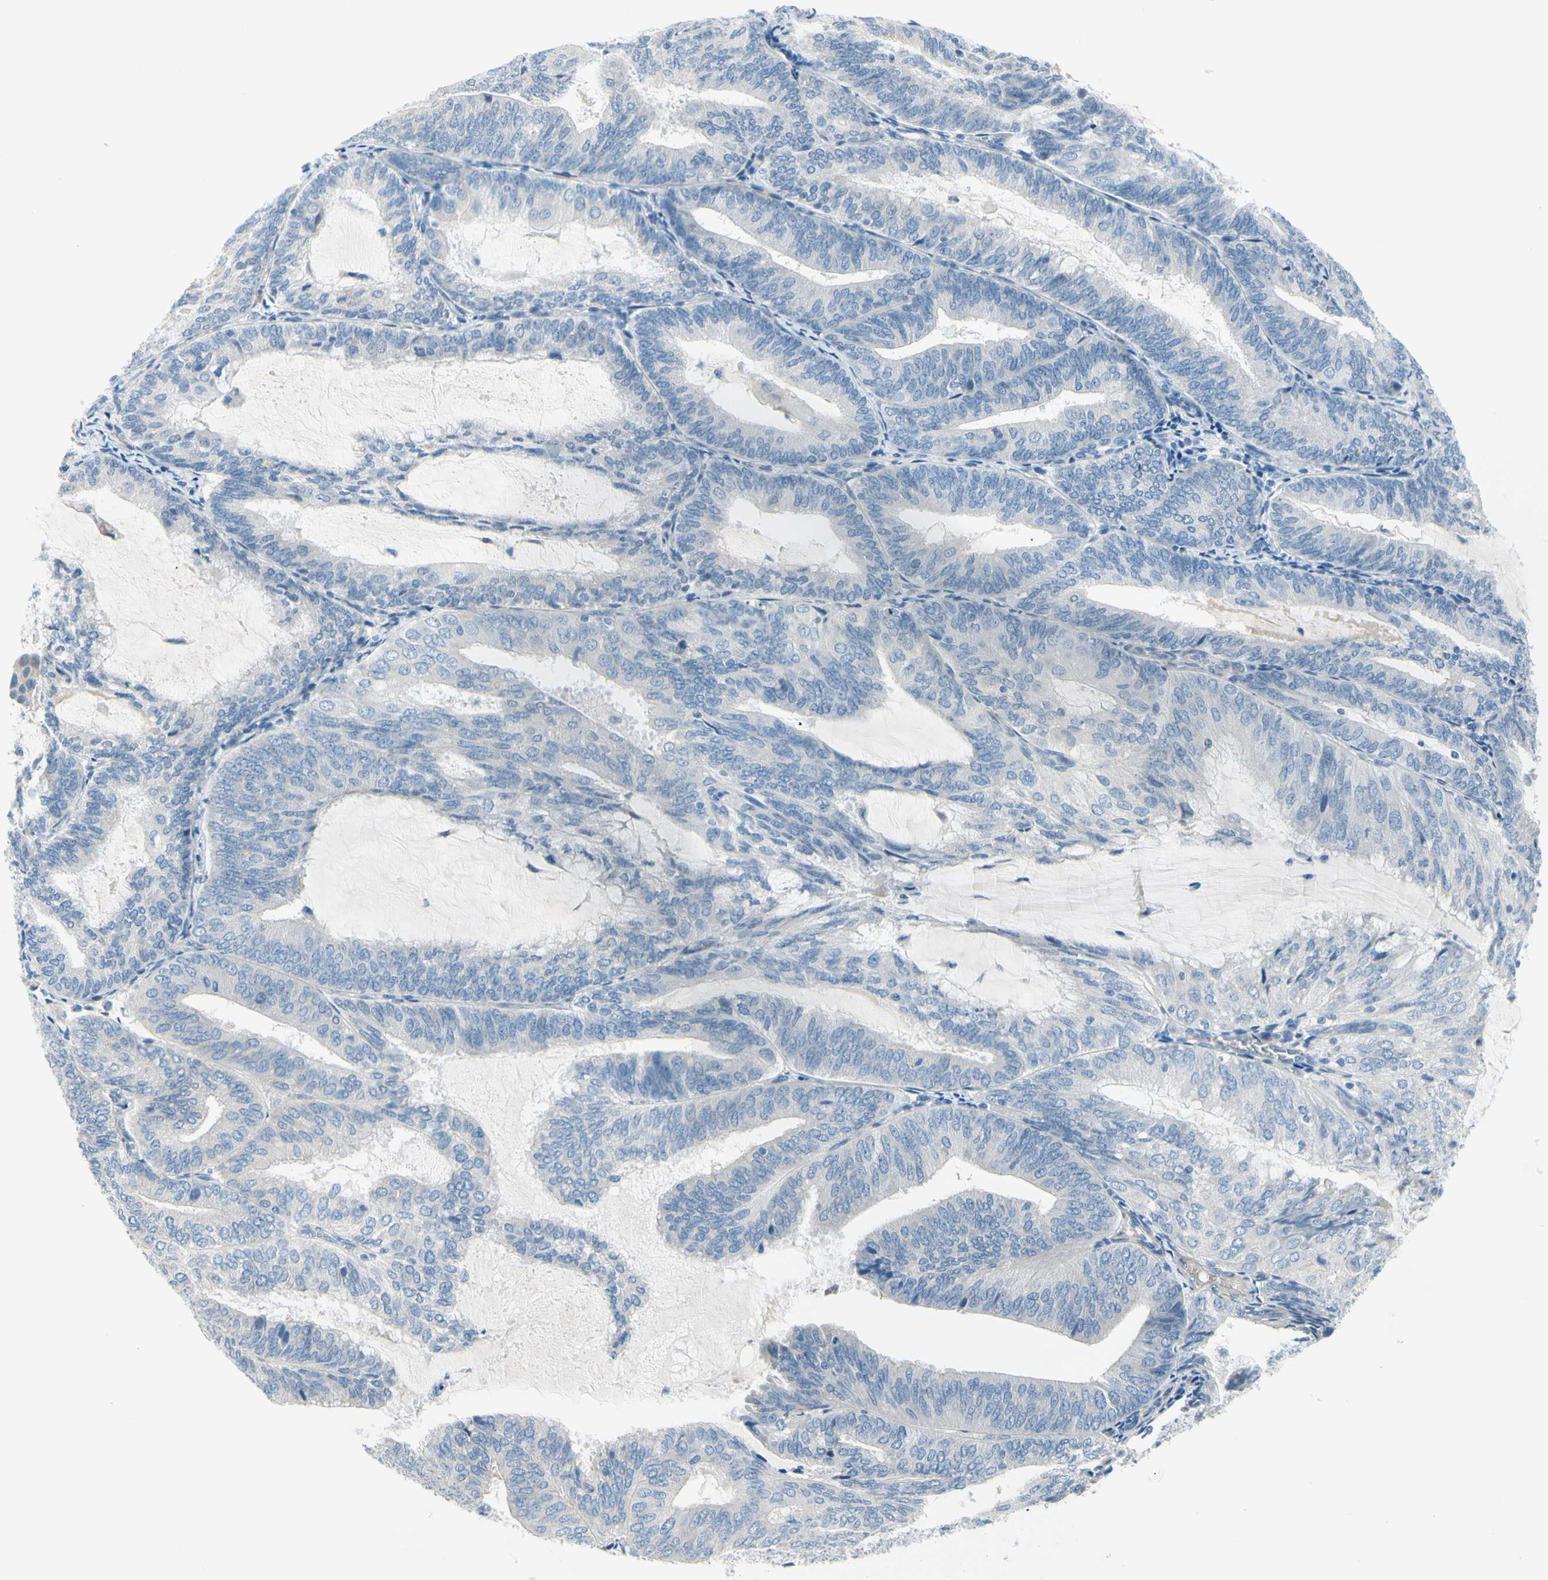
{"staining": {"intensity": "negative", "quantity": "none", "location": "none"}, "tissue": "endometrial cancer", "cell_type": "Tumor cells", "image_type": "cancer", "snomed": [{"axis": "morphology", "description": "Adenocarcinoma, NOS"}, {"axis": "topography", "description": "Endometrium"}], "caption": "The micrograph shows no significant expression in tumor cells of endometrial cancer (adenocarcinoma).", "gene": "FCER2", "patient": {"sex": "female", "age": 81}}